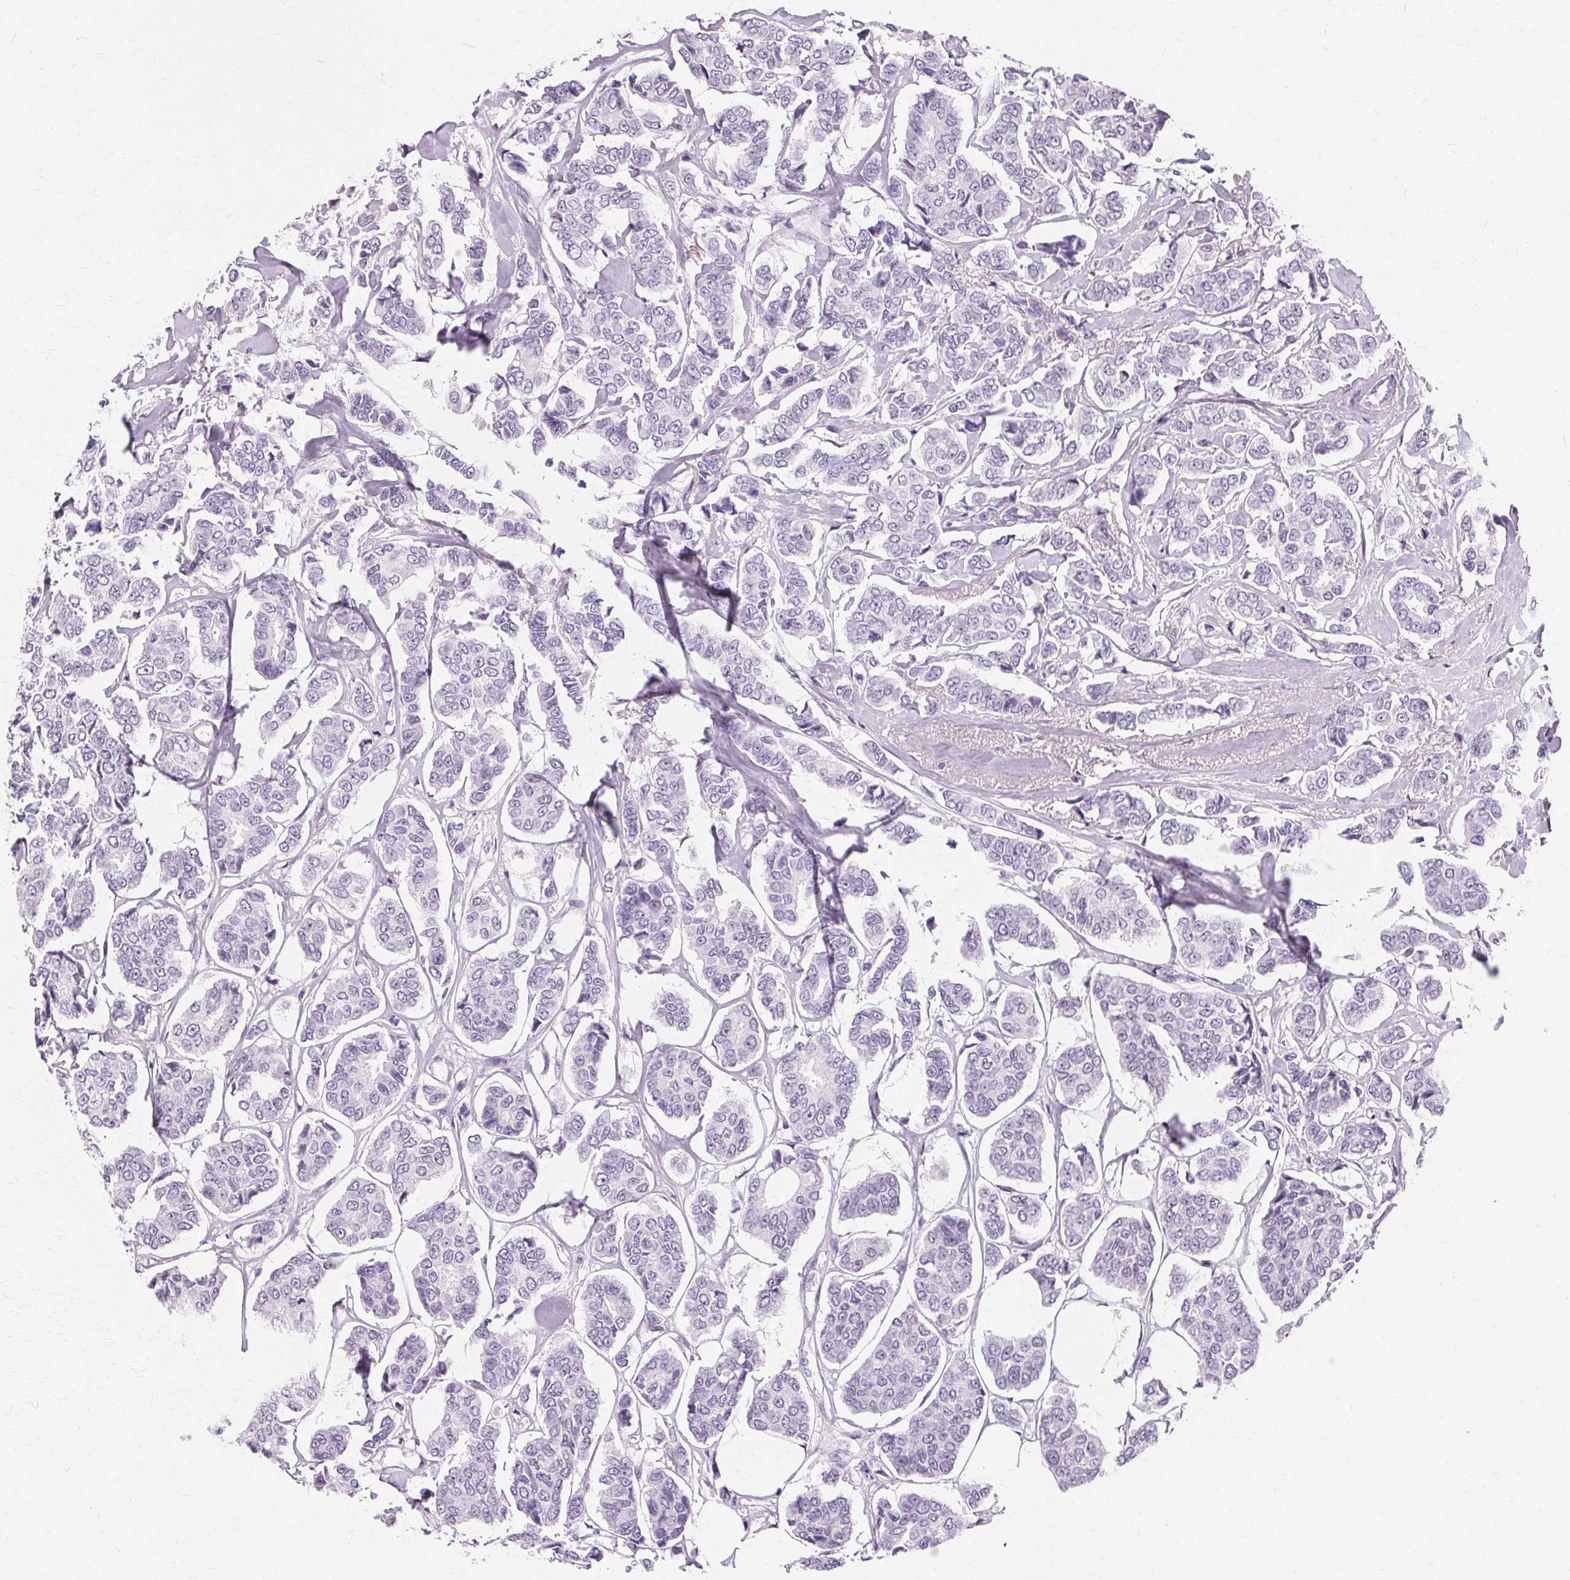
{"staining": {"intensity": "negative", "quantity": "none", "location": "none"}, "tissue": "breast cancer", "cell_type": "Tumor cells", "image_type": "cancer", "snomed": [{"axis": "morphology", "description": "Duct carcinoma"}, {"axis": "topography", "description": "Breast"}], "caption": "Protein analysis of breast cancer (intraductal carcinoma) exhibits no significant expression in tumor cells. (DAB immunohistochemistry (IHC) visualized using brightfield microscopy, high magnification).", "gene": "KRT6C", "patient": {"sex": "female", "age": 94}}